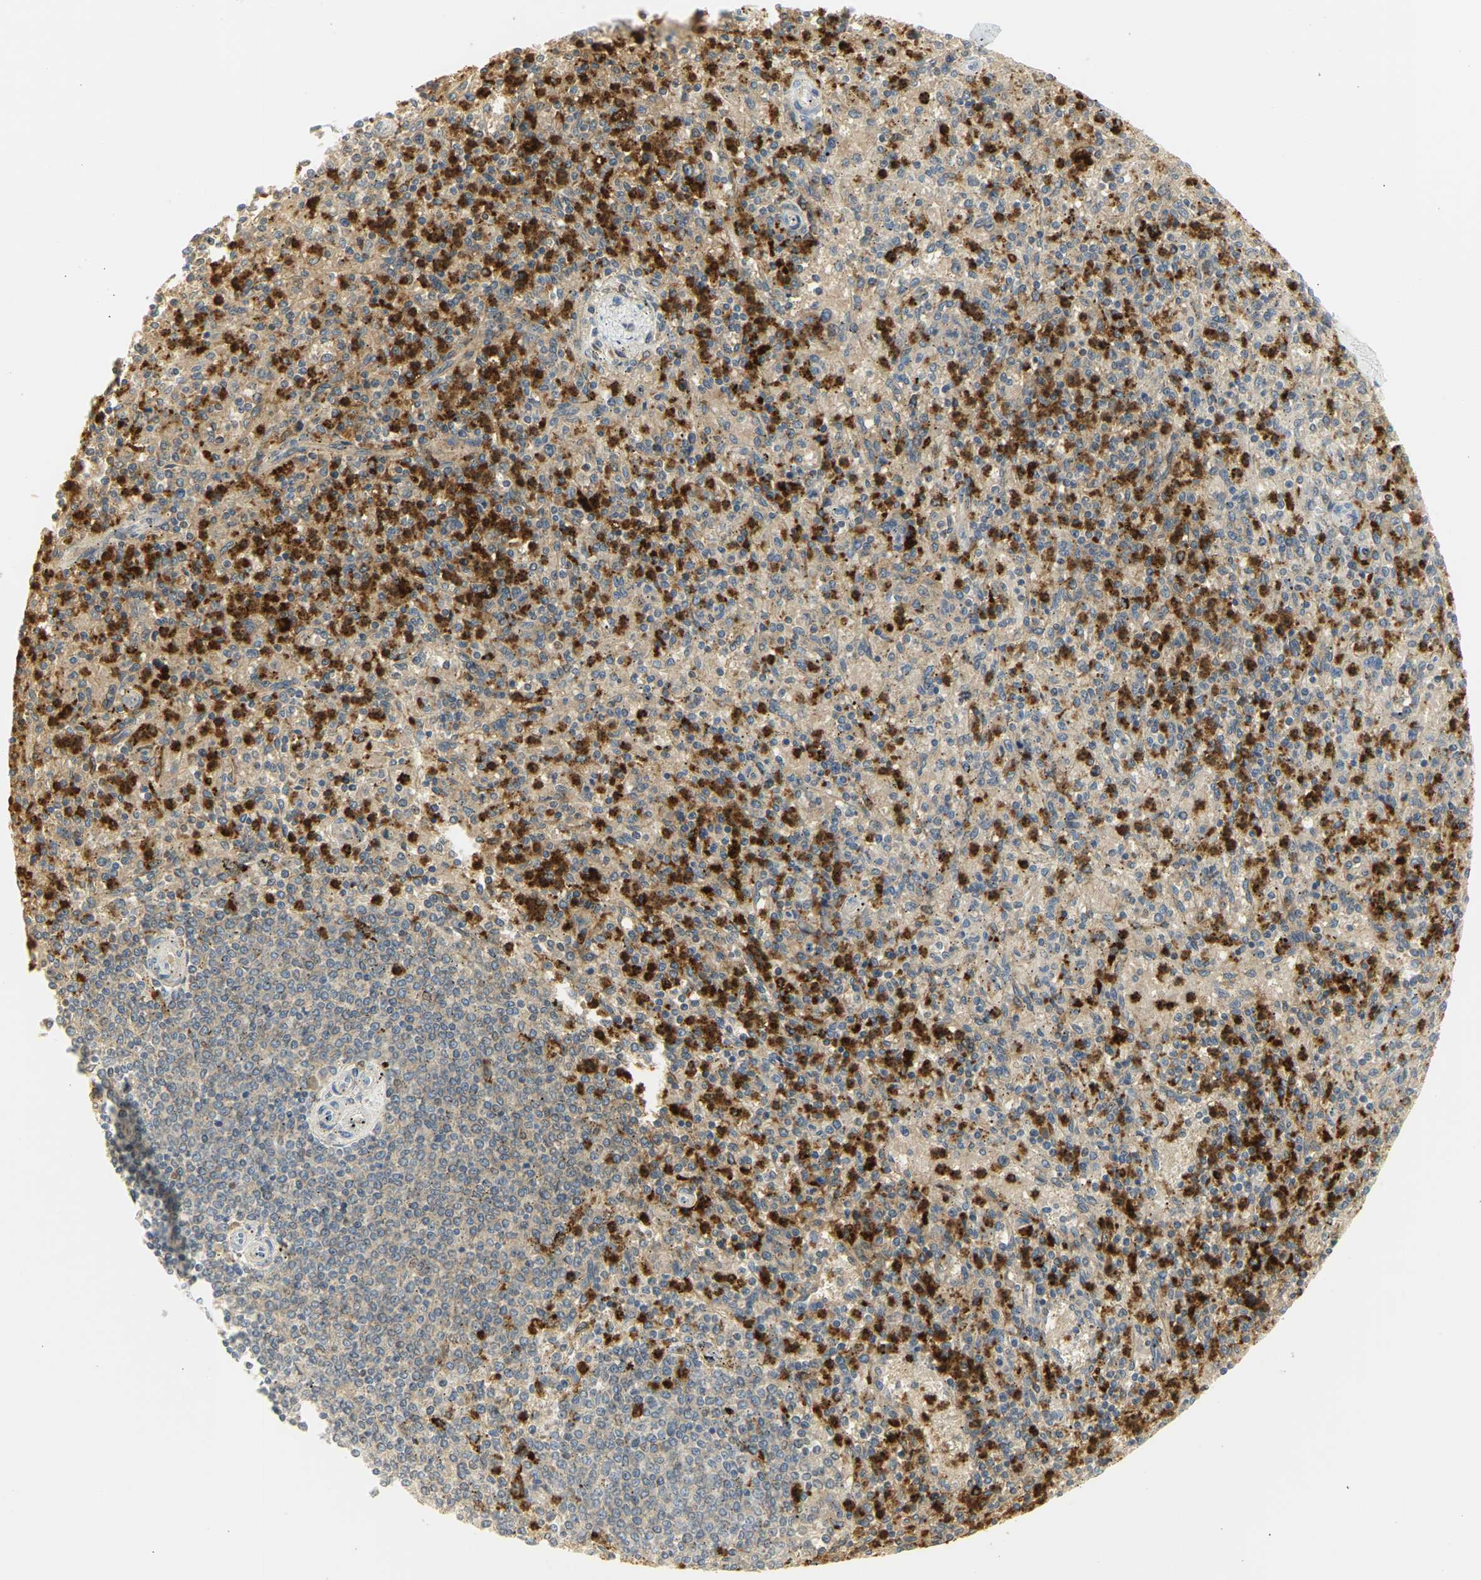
{"staining": {"intensity": "strong", "quantity": "25%-75%", "location": "cytoplasmic/membranous"}, "tissue": "spleen", "cell_type": "Cells in red pulp", "image_type": "normal", "snomed": [{"axis": "morphology", "description": "Normal tissue, NOS"}, {"axis": "topography", "description": "Spleen"}], "caption": "Immunohistochemistry of unremarkable spleen displays high levels of strong cytoplasmic/membranous staining in about 25%-75% of cells in red pulp. (IHC, brightfield microscopy, high magnification).", "gene": "CEACAM5", "patient": {"sex": "male", "age": 72}}